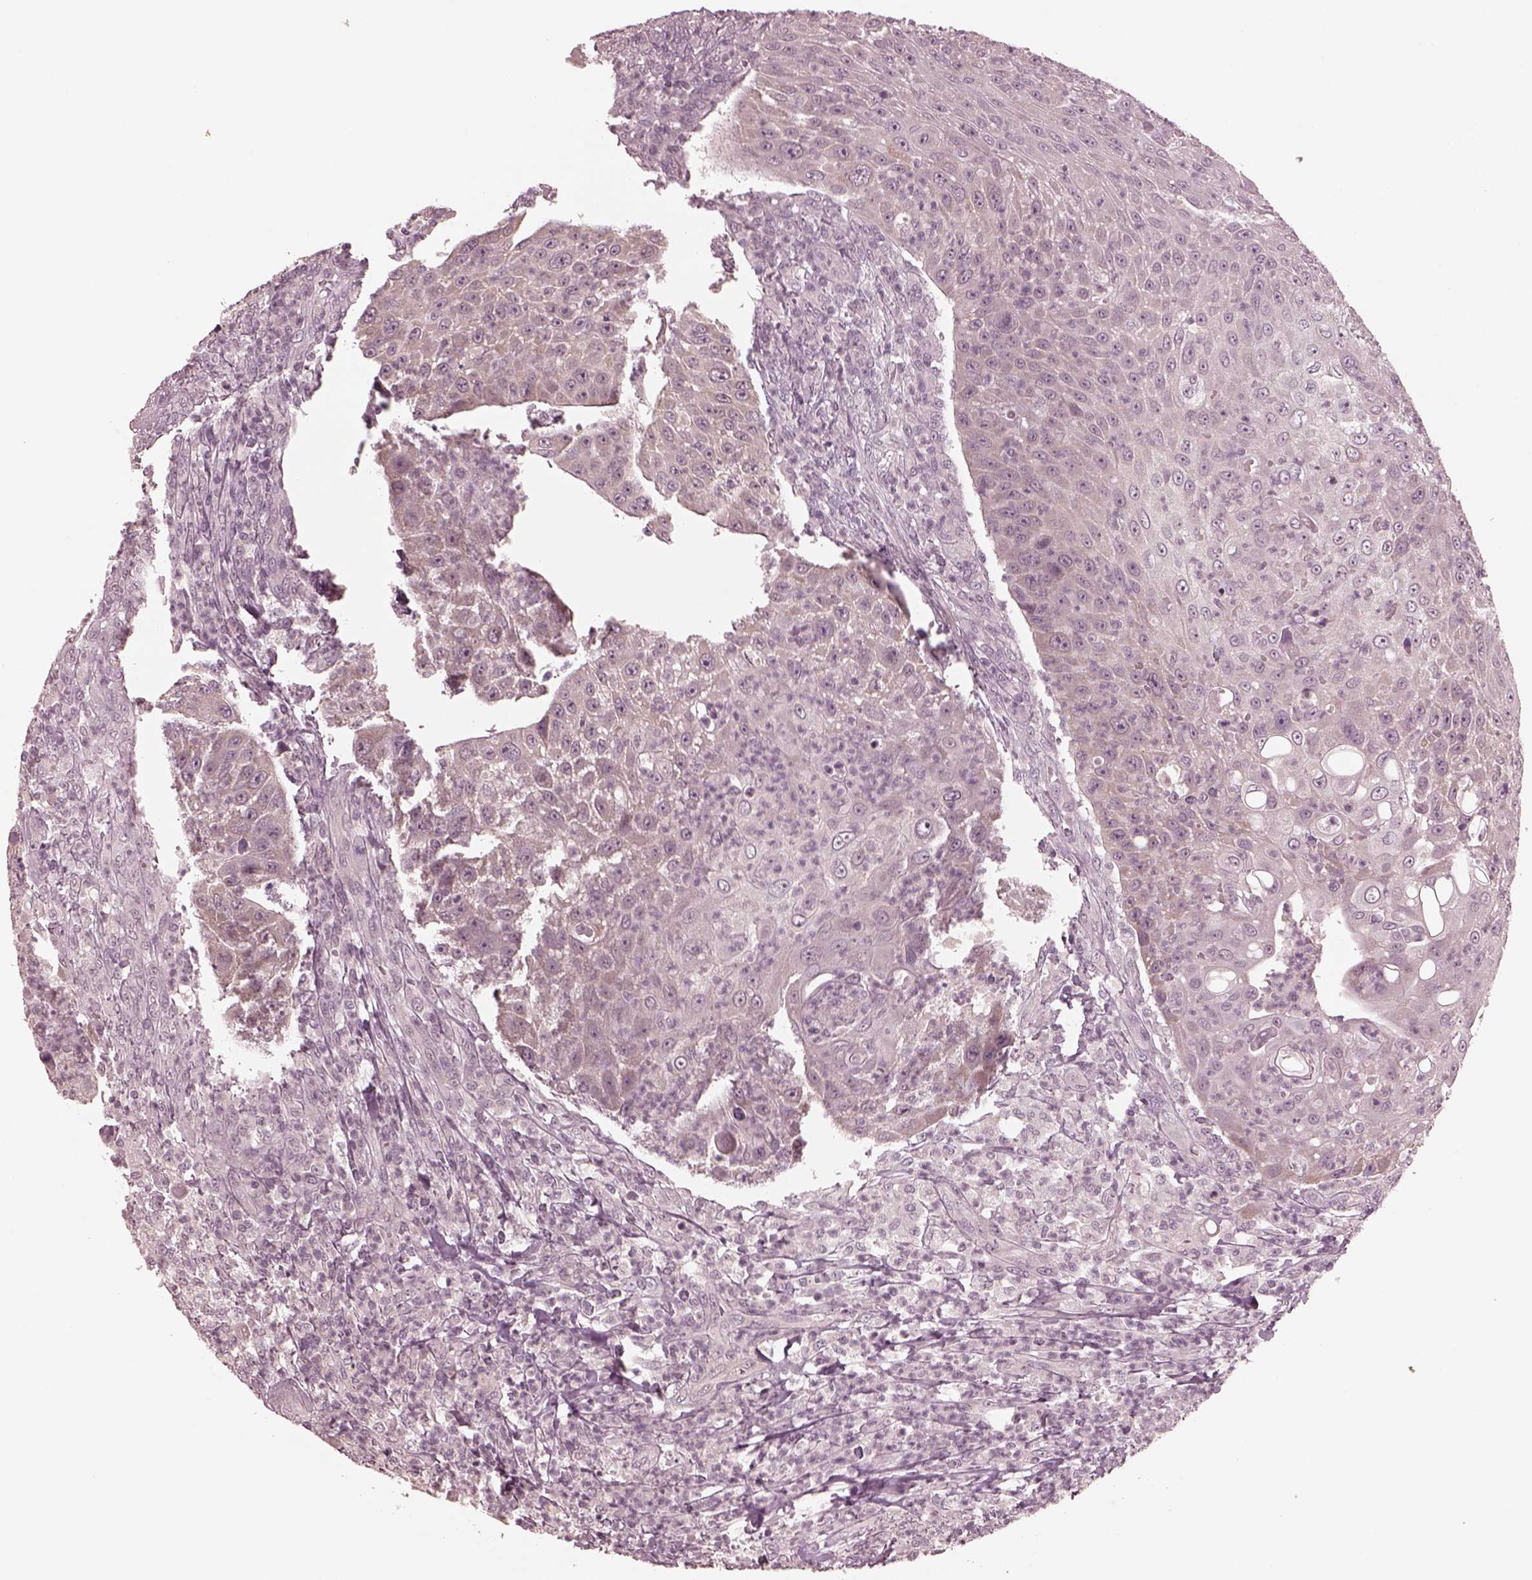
{"staining": {"intensity": "negative", "quantity": "none", "location": "none"}, "tissue": "head and neck cancer", "cell_type": "Tumor cells", "image_type": "cancer", "snomed": [{"axis": "morphology", "description": "Squamous cell carcinoma, NOS"}, {"axis": "topography", "description": "Head-Neck"}], "caption": "The image reveals no significant staining in tumor cells of head and neck squamous cell carcinoma.", "gene": "RGS7", "patient": {"sex": "male", "age": 69}}